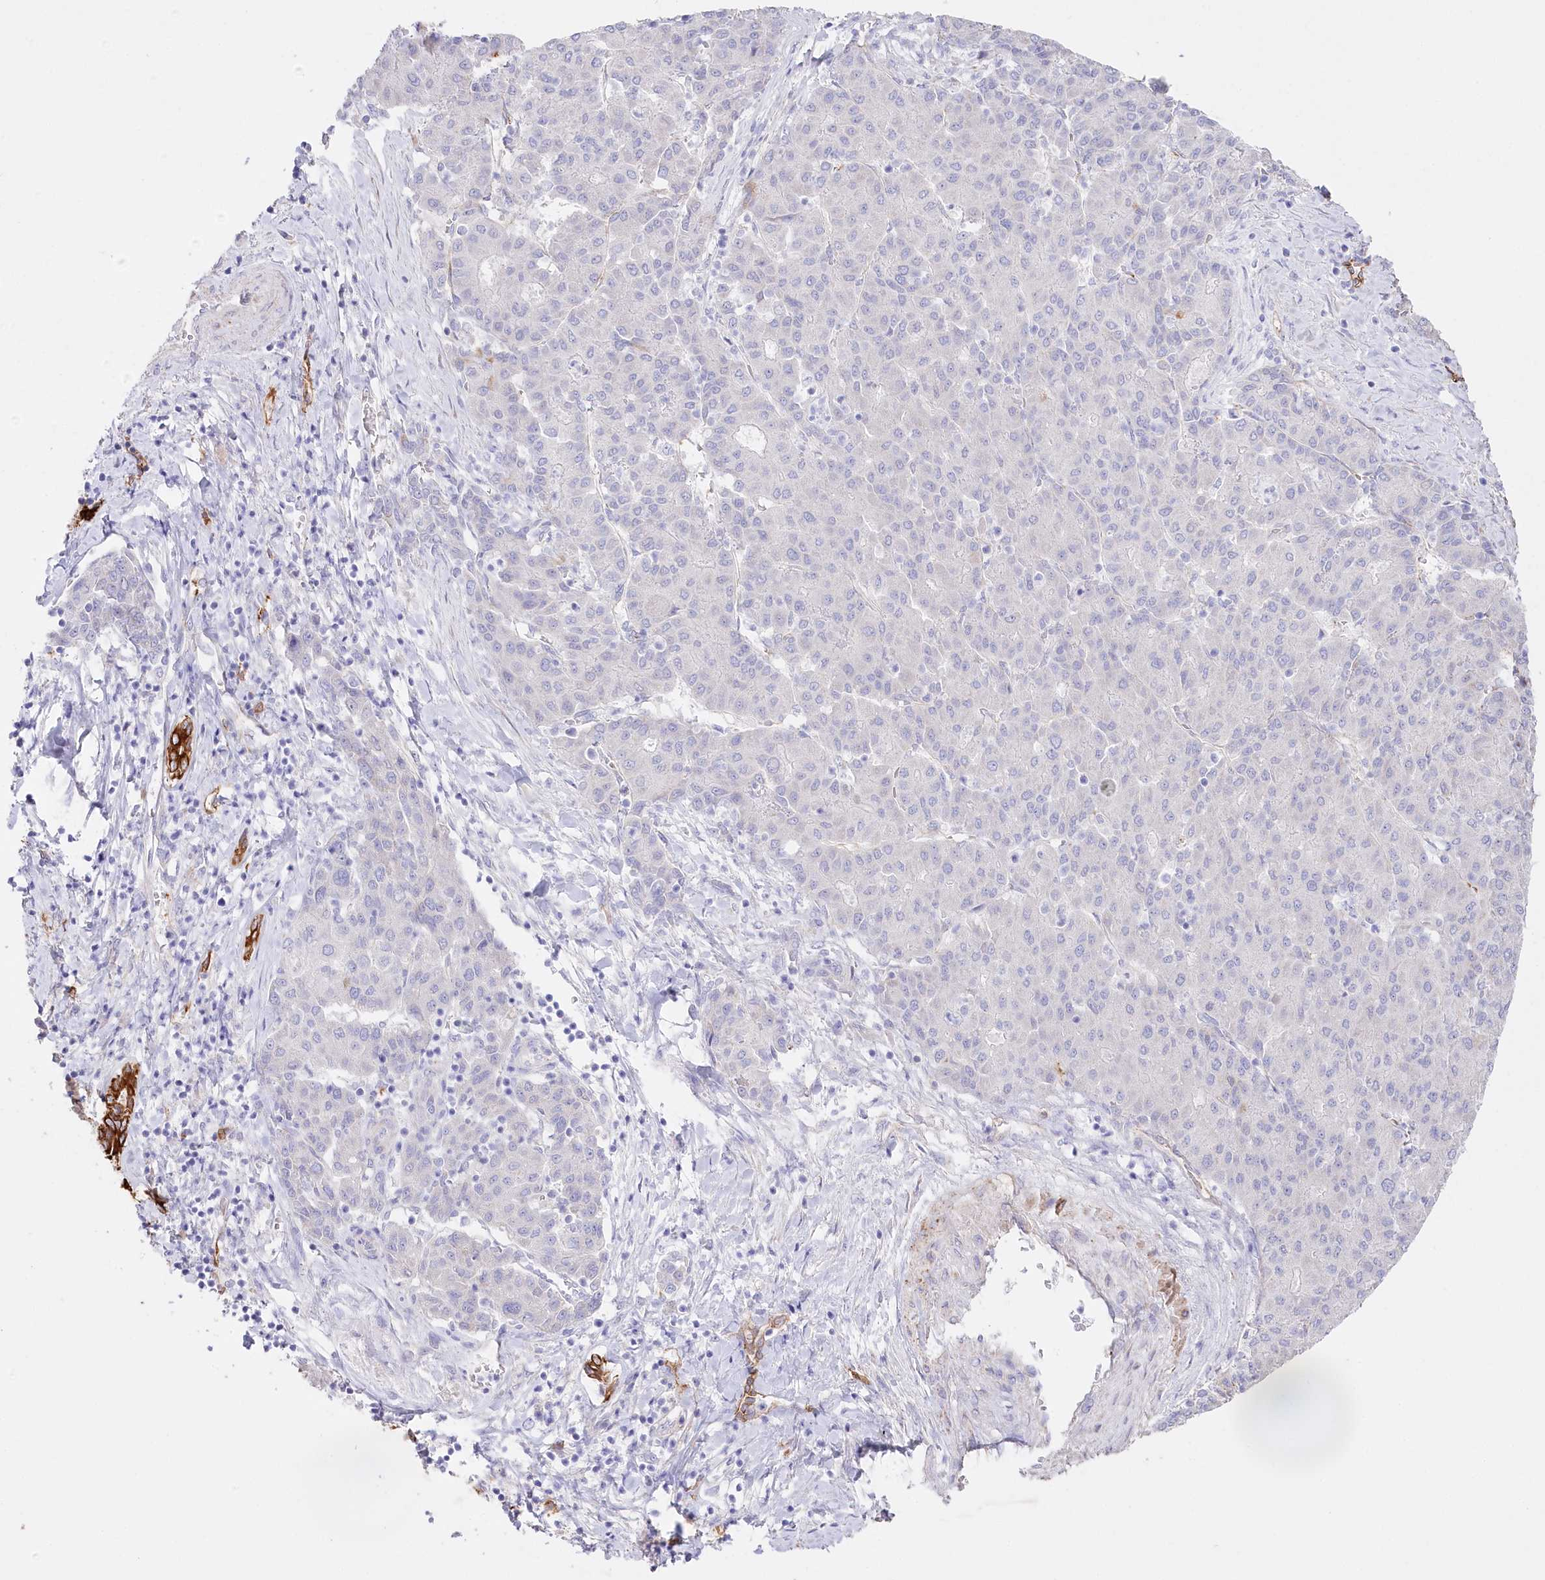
{"staining": {"intensity": "negative", "quantity": "none", "location": "none"}, "tissue": "liver cancer", "cell_type": "Tumor cells", "image_type": "cancer", "snomed": [{"axis": "morphology", "description": "Carcinoma, Hepatocellular, NOS"}, {"axis": "topography", "description": "Liver"}], "caption": "Micrograph shows no significant protein positivity in tumor cells of hepatocellular carcinoma (liver).", "gene": "SLC39A10", "patient": {"sex": "male", "age": 65}}